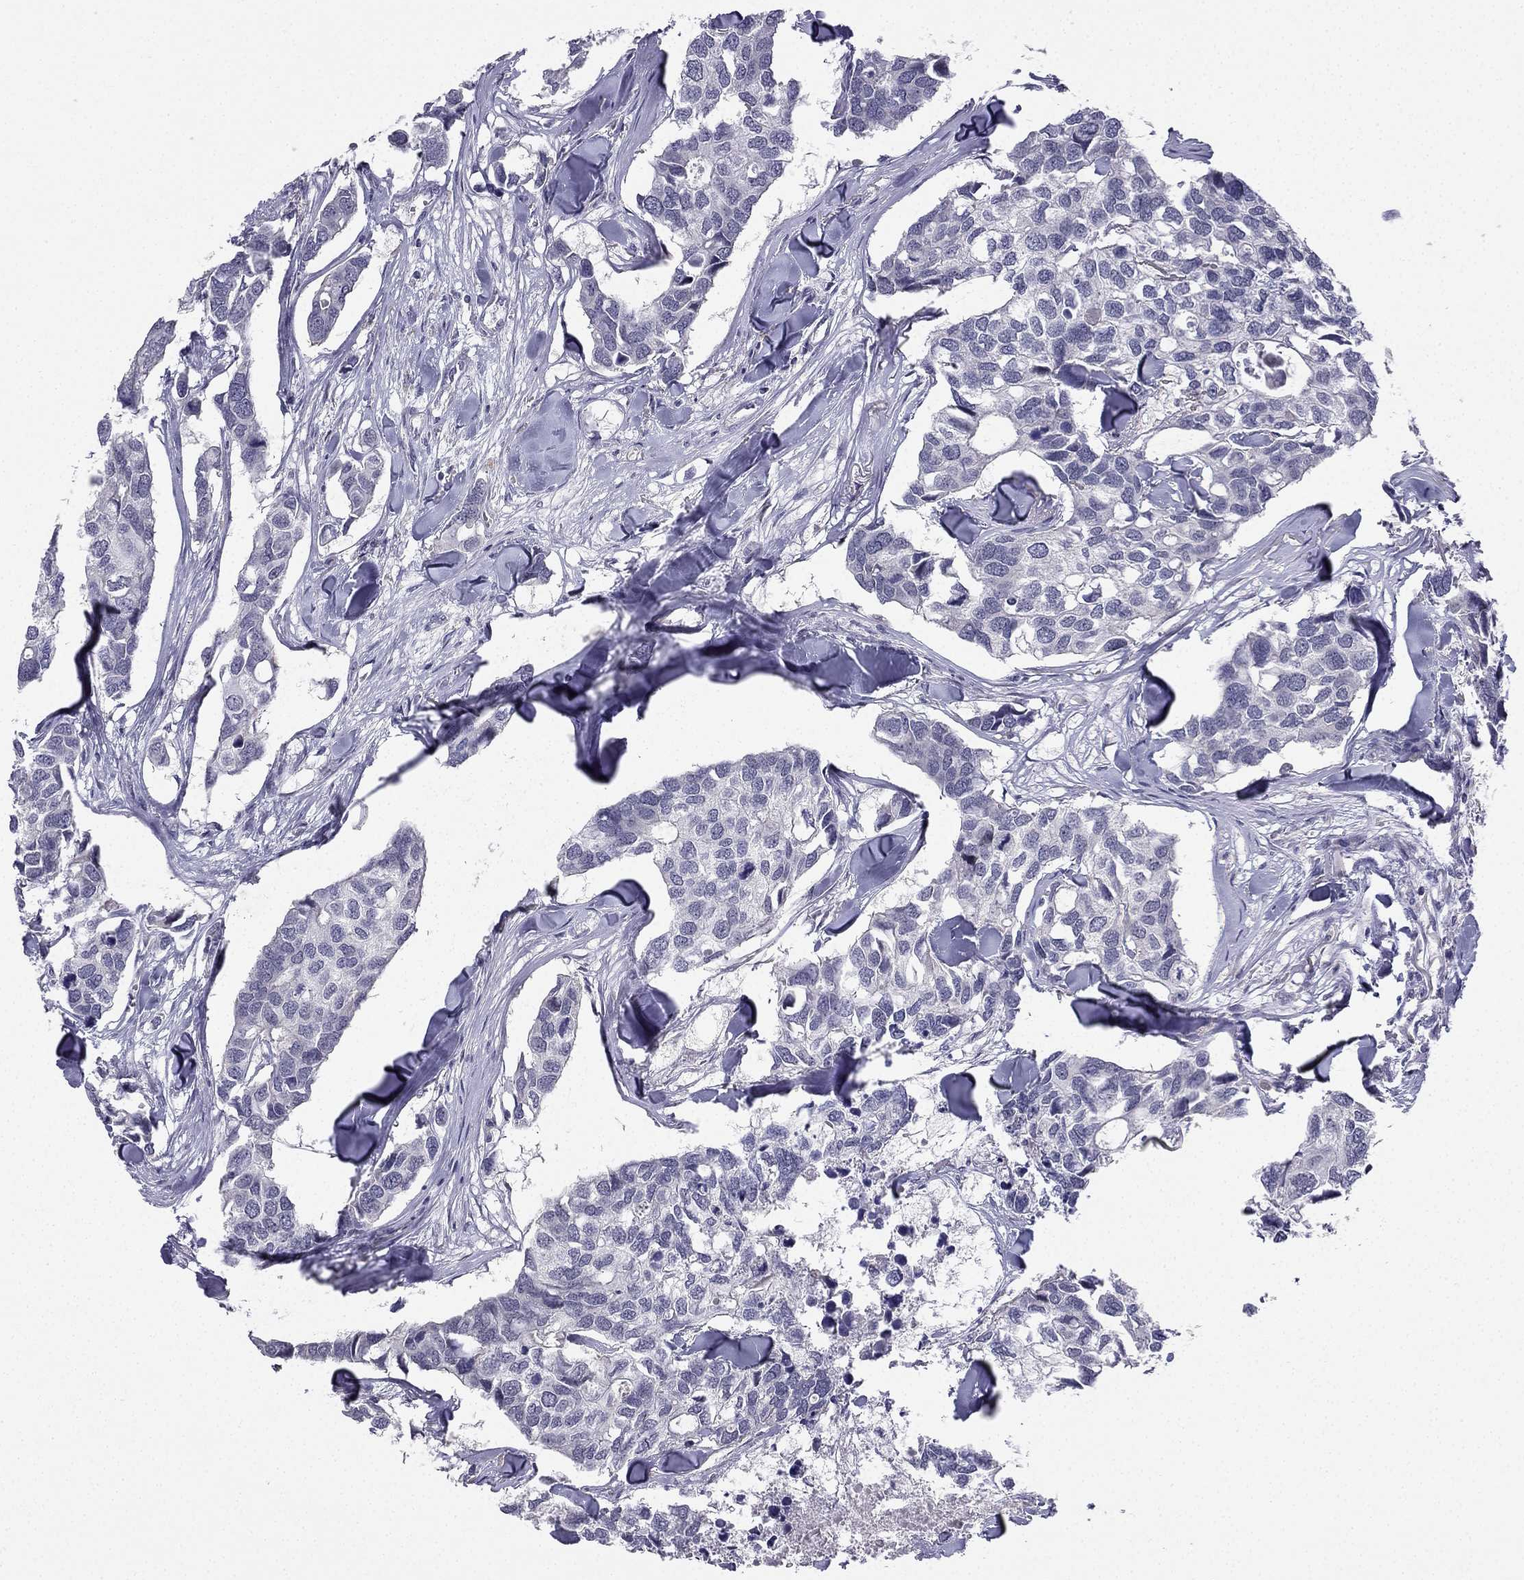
{"staining": {"intensity": "negative", "quantity": "none", "location": "none"}, "tissue": "breast cancer", "cell_type": "Tumor cells", "image_type": "cancer", "snomed": [{"axis": "morphology", "description": "Duct carcinoma"}, {"axis": "topography", "description": "Breast"}], "caption": "Tumor cells are negative for protein expression in human invasive ductal carcinoma (breast).", "gene": "CHST8", "patient": {"sex": "female", "age": 83}}